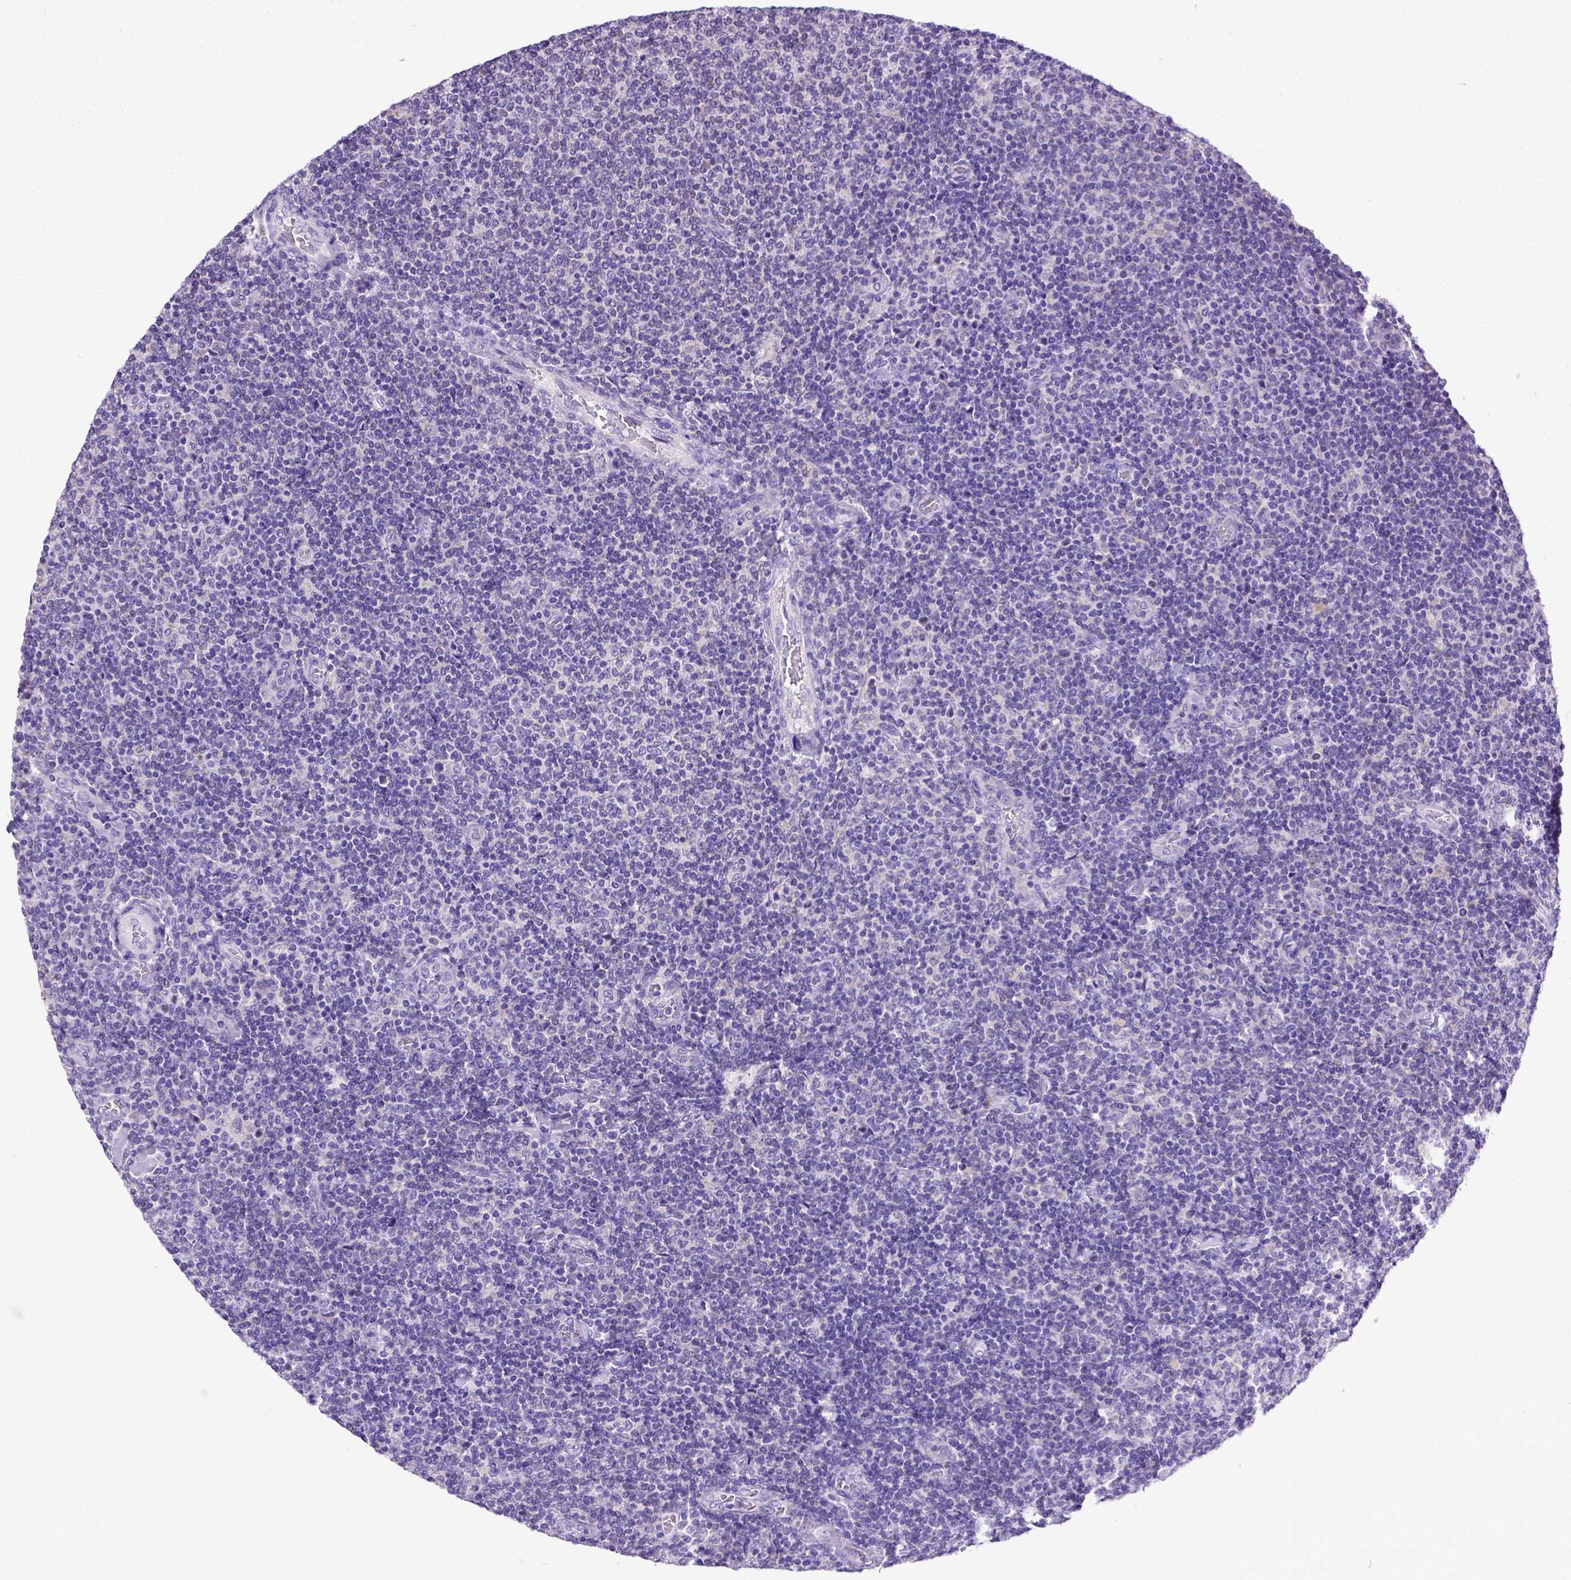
{"staining": {"intensity": "negative", "quantity": "none", "location": "none"}, "tissue": "lymphoma", "cell_type": "Tumor cells", "image_type": "cancer", "snomed": [{"axis": "morphology", "description": "Malignant lymphoma, non-Hodgkin's type, Low grade"}, {"axis": "topography", "description": "Lymph node"}], "caption": "DAB immunohistochemical staining of human lymphoma displays no significant staining in tumor cells. (DAB (3,3'-diaminobenzidine) IHC, high magnification).", "gene": "SPEF1", "patient": {"sex": "male", "age": 52}}